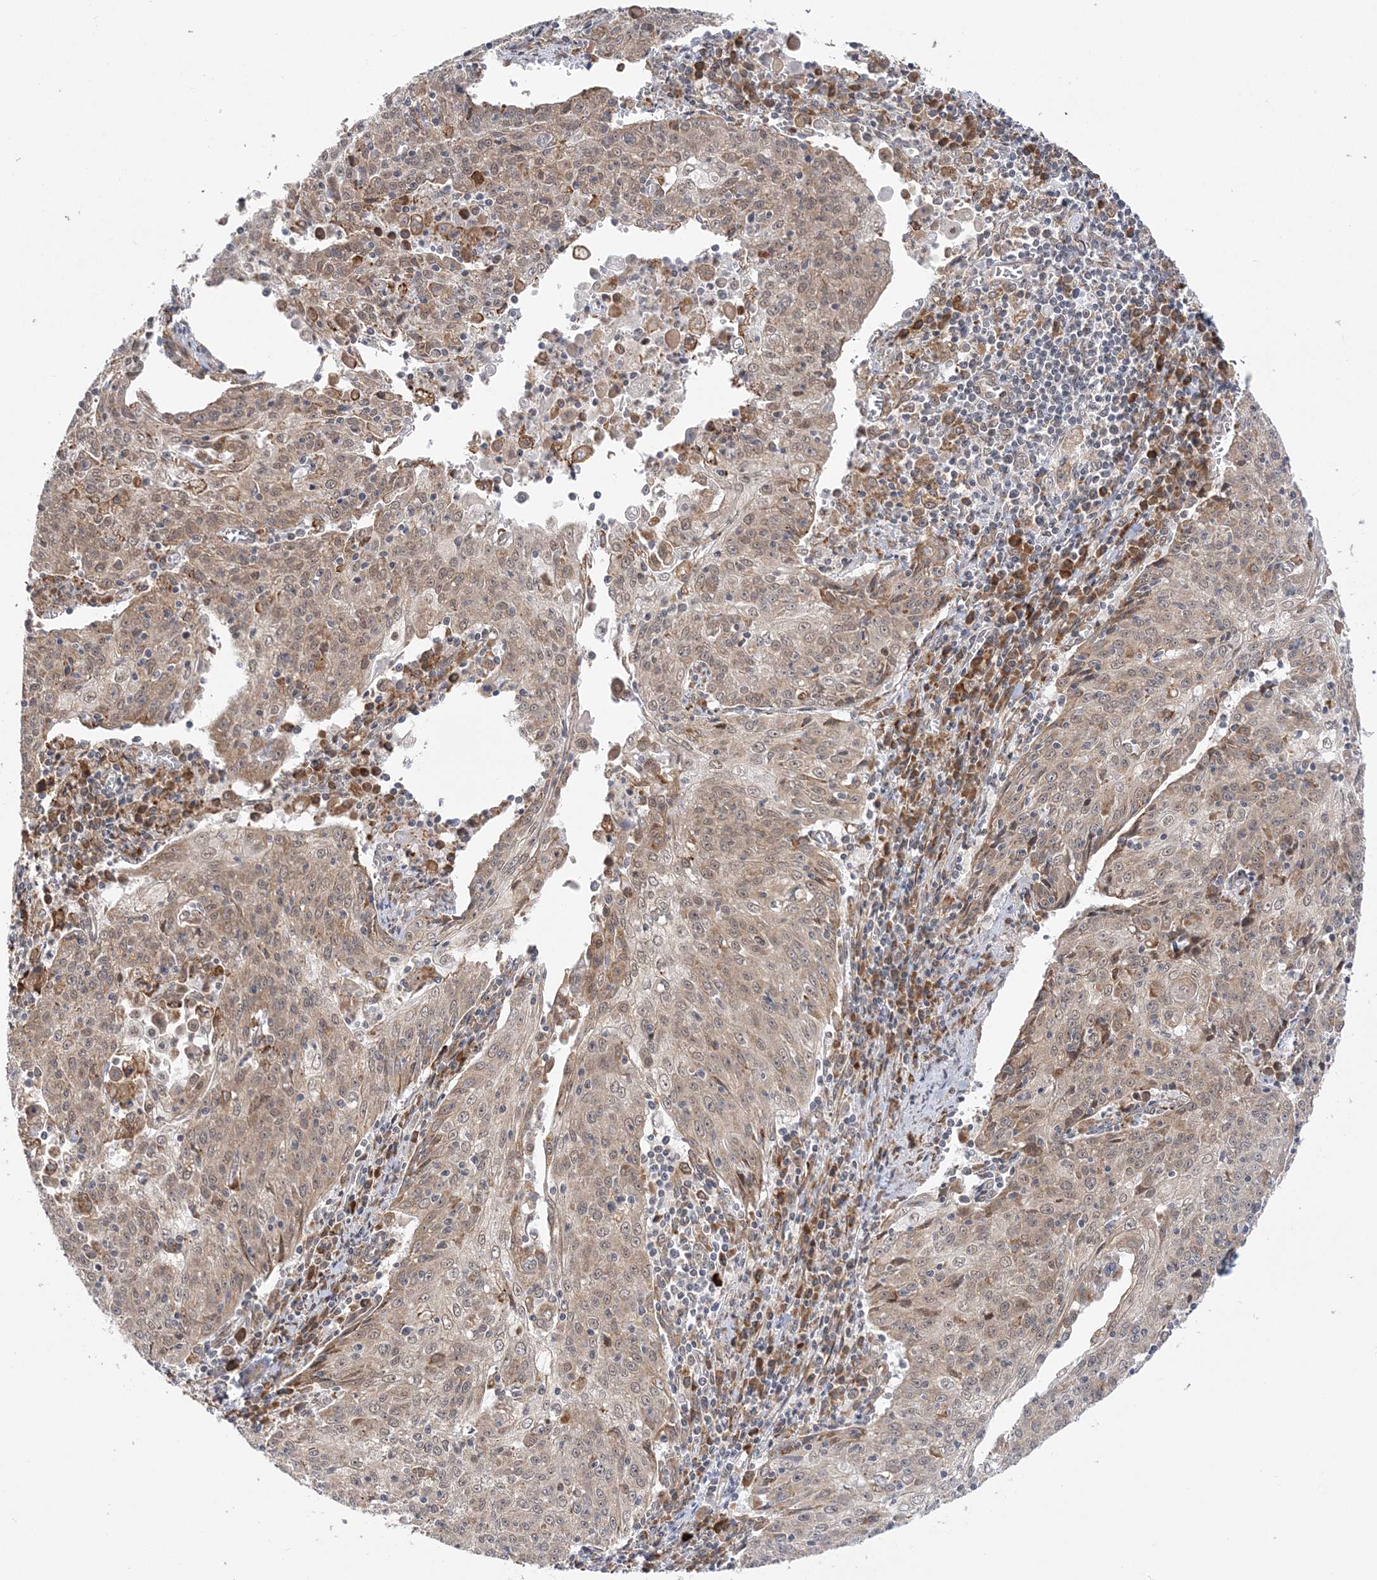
{"staining": {"intensity": "weak", "quantity": ">75%", "location": "cytoplasmic/membranous"}, "tissue": "cervical cancer", "cell_type": "Tumor cells", "image_type": "cancer", "snomed": [{"axis": "morphology", "description": "Squamous cell carcinoma, NOS"}, {"axis": "topography", "description": "Cervix"}], "caption": "Cervical cancer stained with a protein marker shows weak staining in tumor cells.", "gene": "MRPL47", "patient": {"sex": "female", "age": 48}}